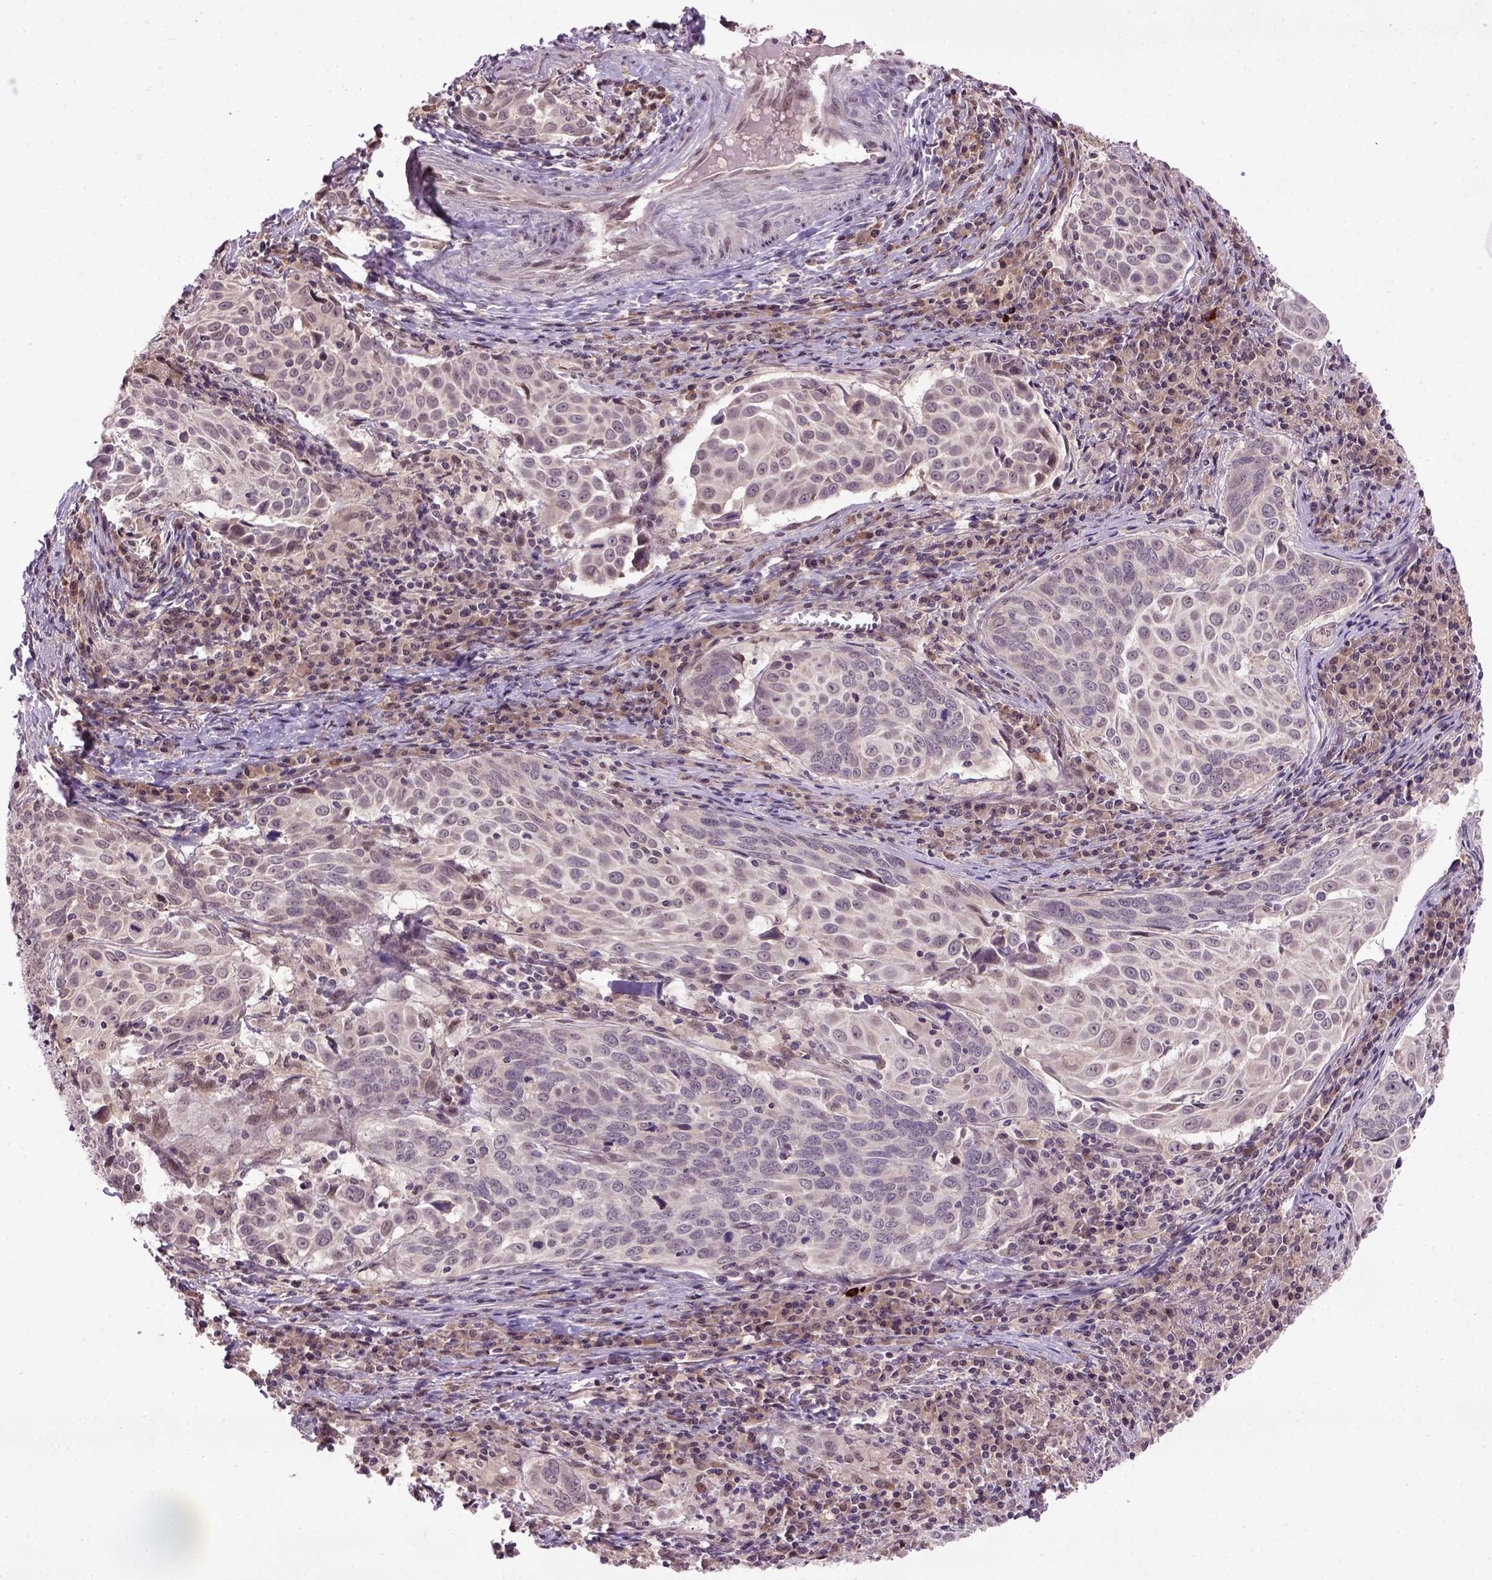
{"staining": {"intensity": "negative", "quantity": "none", "location": "none"}, "tissue": "lung cancer", "cell_type": "Tumor cells", "image_type": "cancer", "snomed": [{"axis": "morphology", "description": "Squamous cell carcinoma, NOS"}, {"axis": "topography", "description": "Lung"}], "caption": "Tumor cells show no significant staining in squamous cell carcinoma (lung).", "gene": "RAB43", "patient": {"sex": "male", "age": 57}}